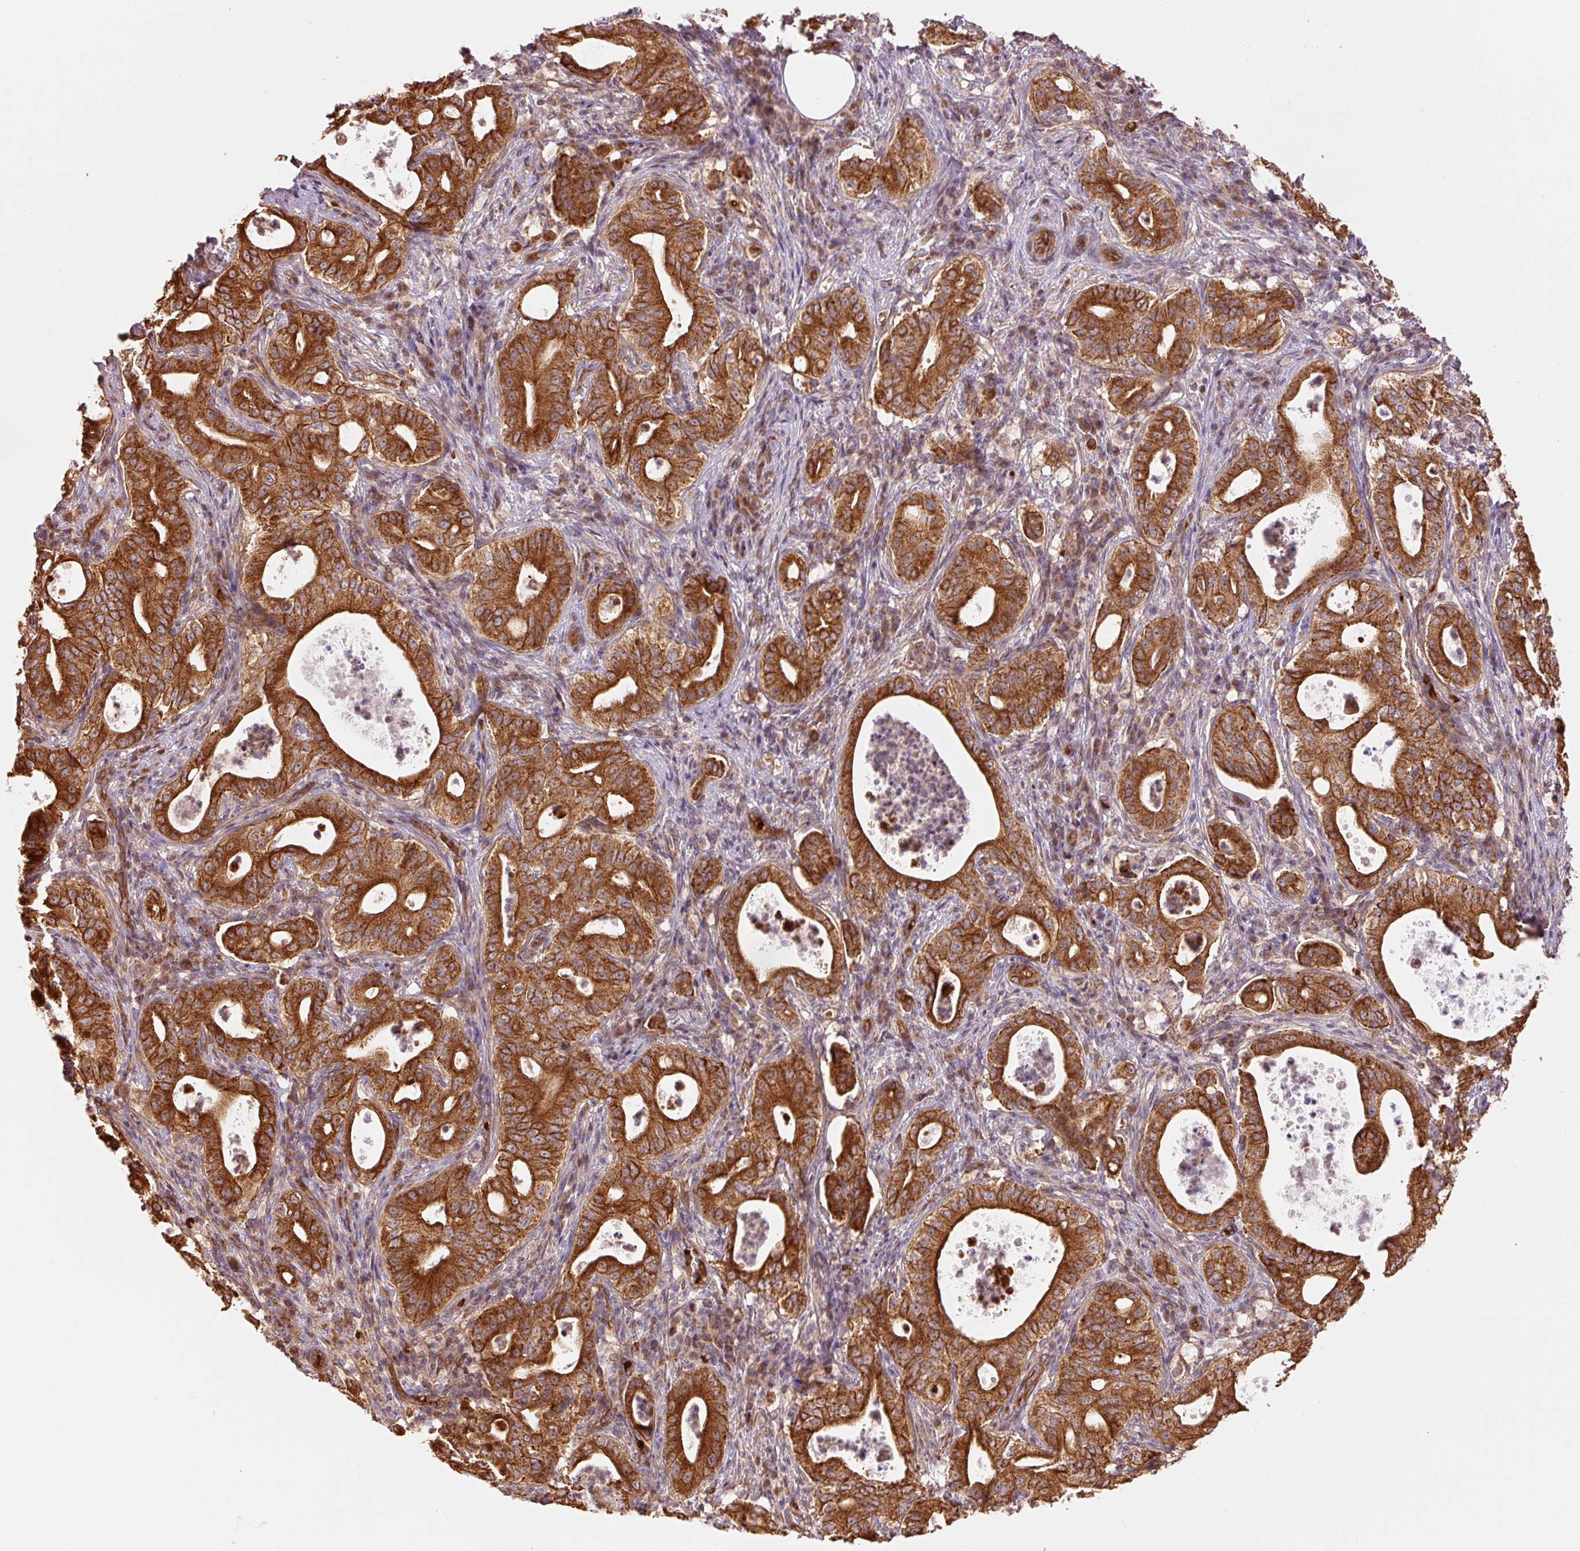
{"staining": {"intensity": "strong", "quantity": ">75%", "location": "cytoplasmic/membranous"}, "tissue": "pancreatic cancer", "cell_type": "Tumor cells", "image_type": "cancer", "snomed": [{"axis": "morphology", "description": "Adenocarcinoma, NOS"}, {"axis": "topography", "description": "Pancreas"}], "caption": "Strong cytoplasmic/membranous positivity for a protein is appreciated in about >75% of tumor cells of adenocarcinoma (pancreatic) using IHC.", "gene": "ADCY4", "patient": {"sex": "male", "age": 71}}